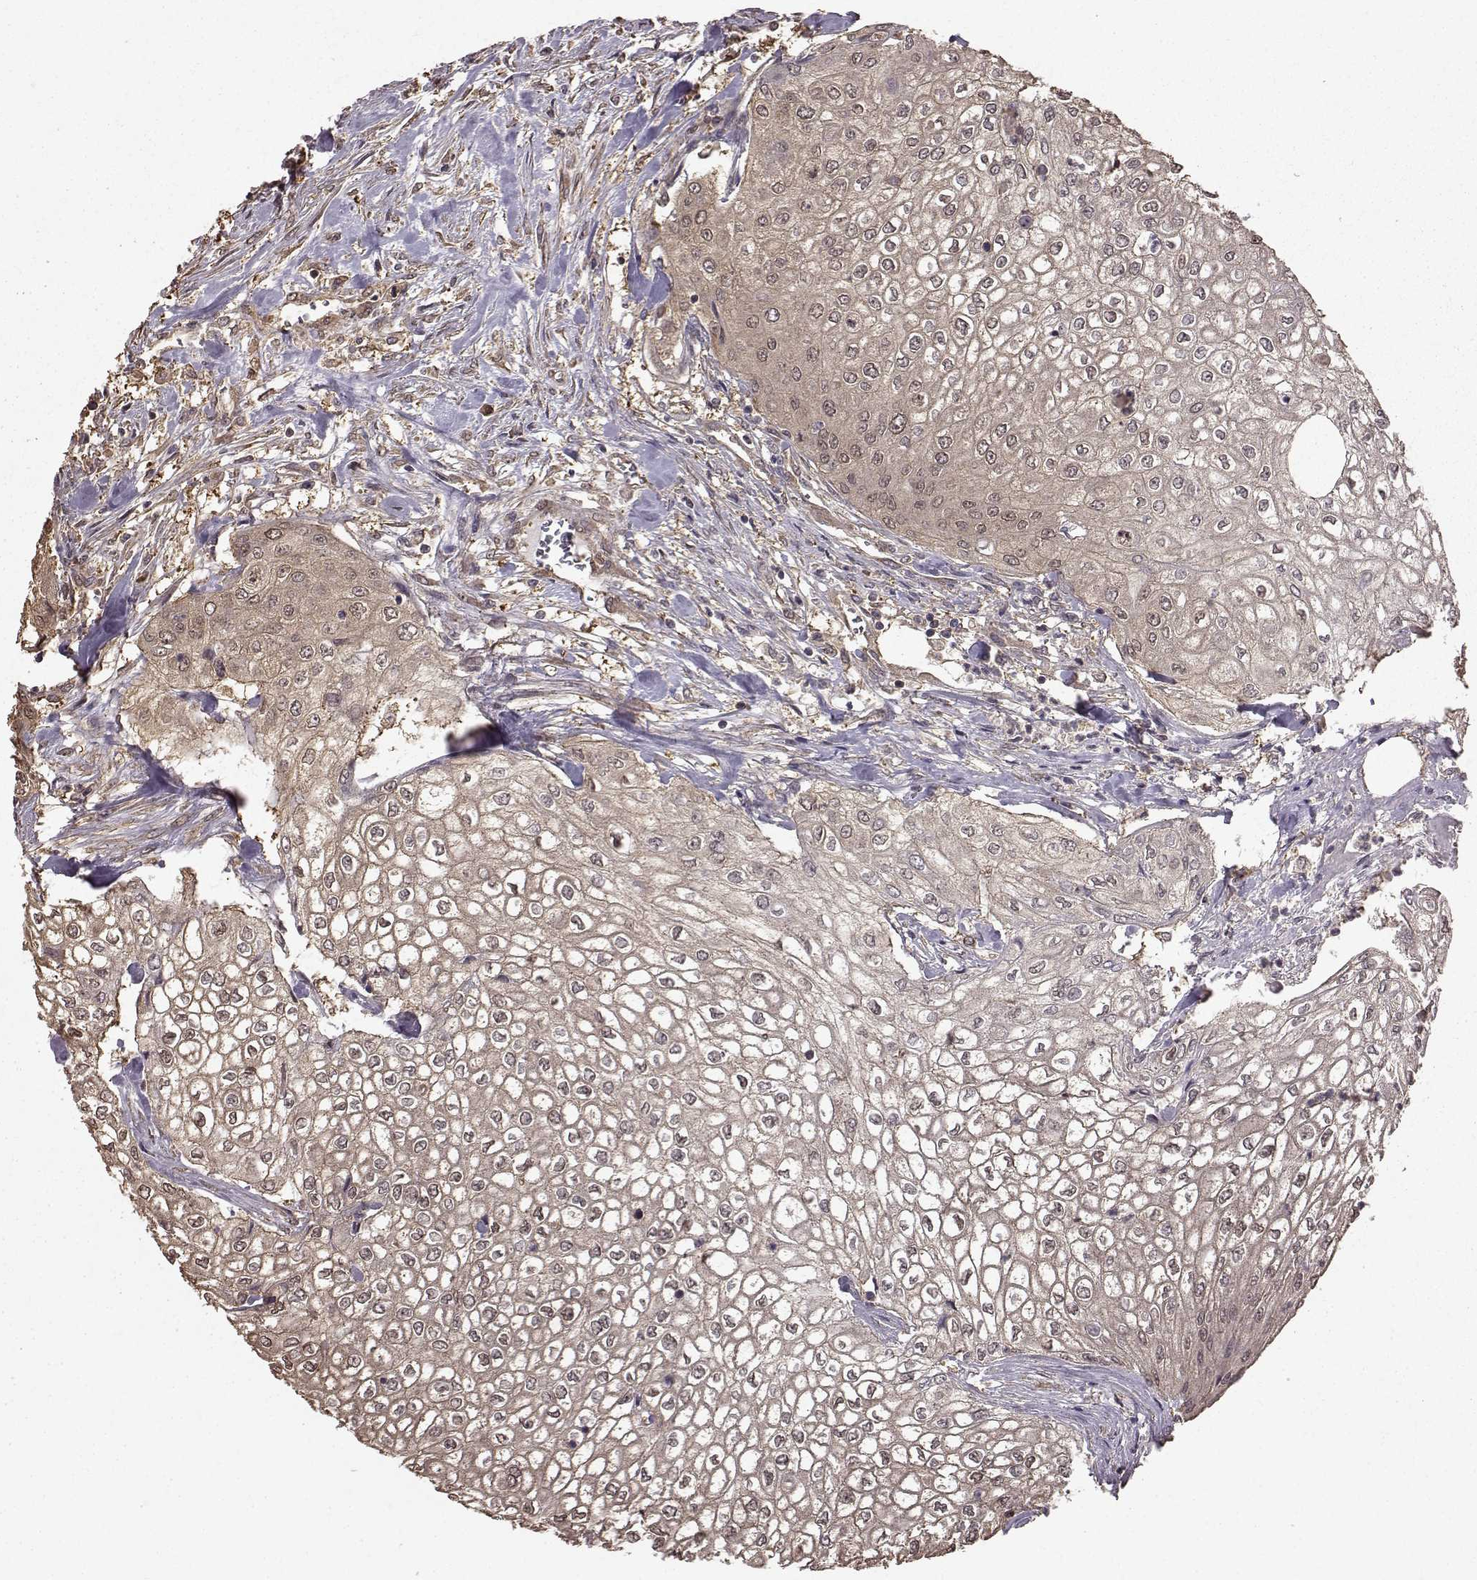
{"staining": {"intensity": "weak", "quantity": ">75%", "location": "cytoplasmic/membranous"}, "tissue": "urothelial cancer", "cell_type": "Tumor cells", "image_type": "cancer", "snomed": [{"axis": "morphology", "description": "Urothelial carcinoma, High grade"}, {"axis": "topography", "description": "Urinary bladder"}], "caption": "Brown immunohistochemical staining in human high-grade urothelial carcinoma shows weak cytoplasmic/membranous expression in approximately >75% of tumor cells.", "gene": "NME1-NME2", "patient": {"sex": "male", "age": 62}}